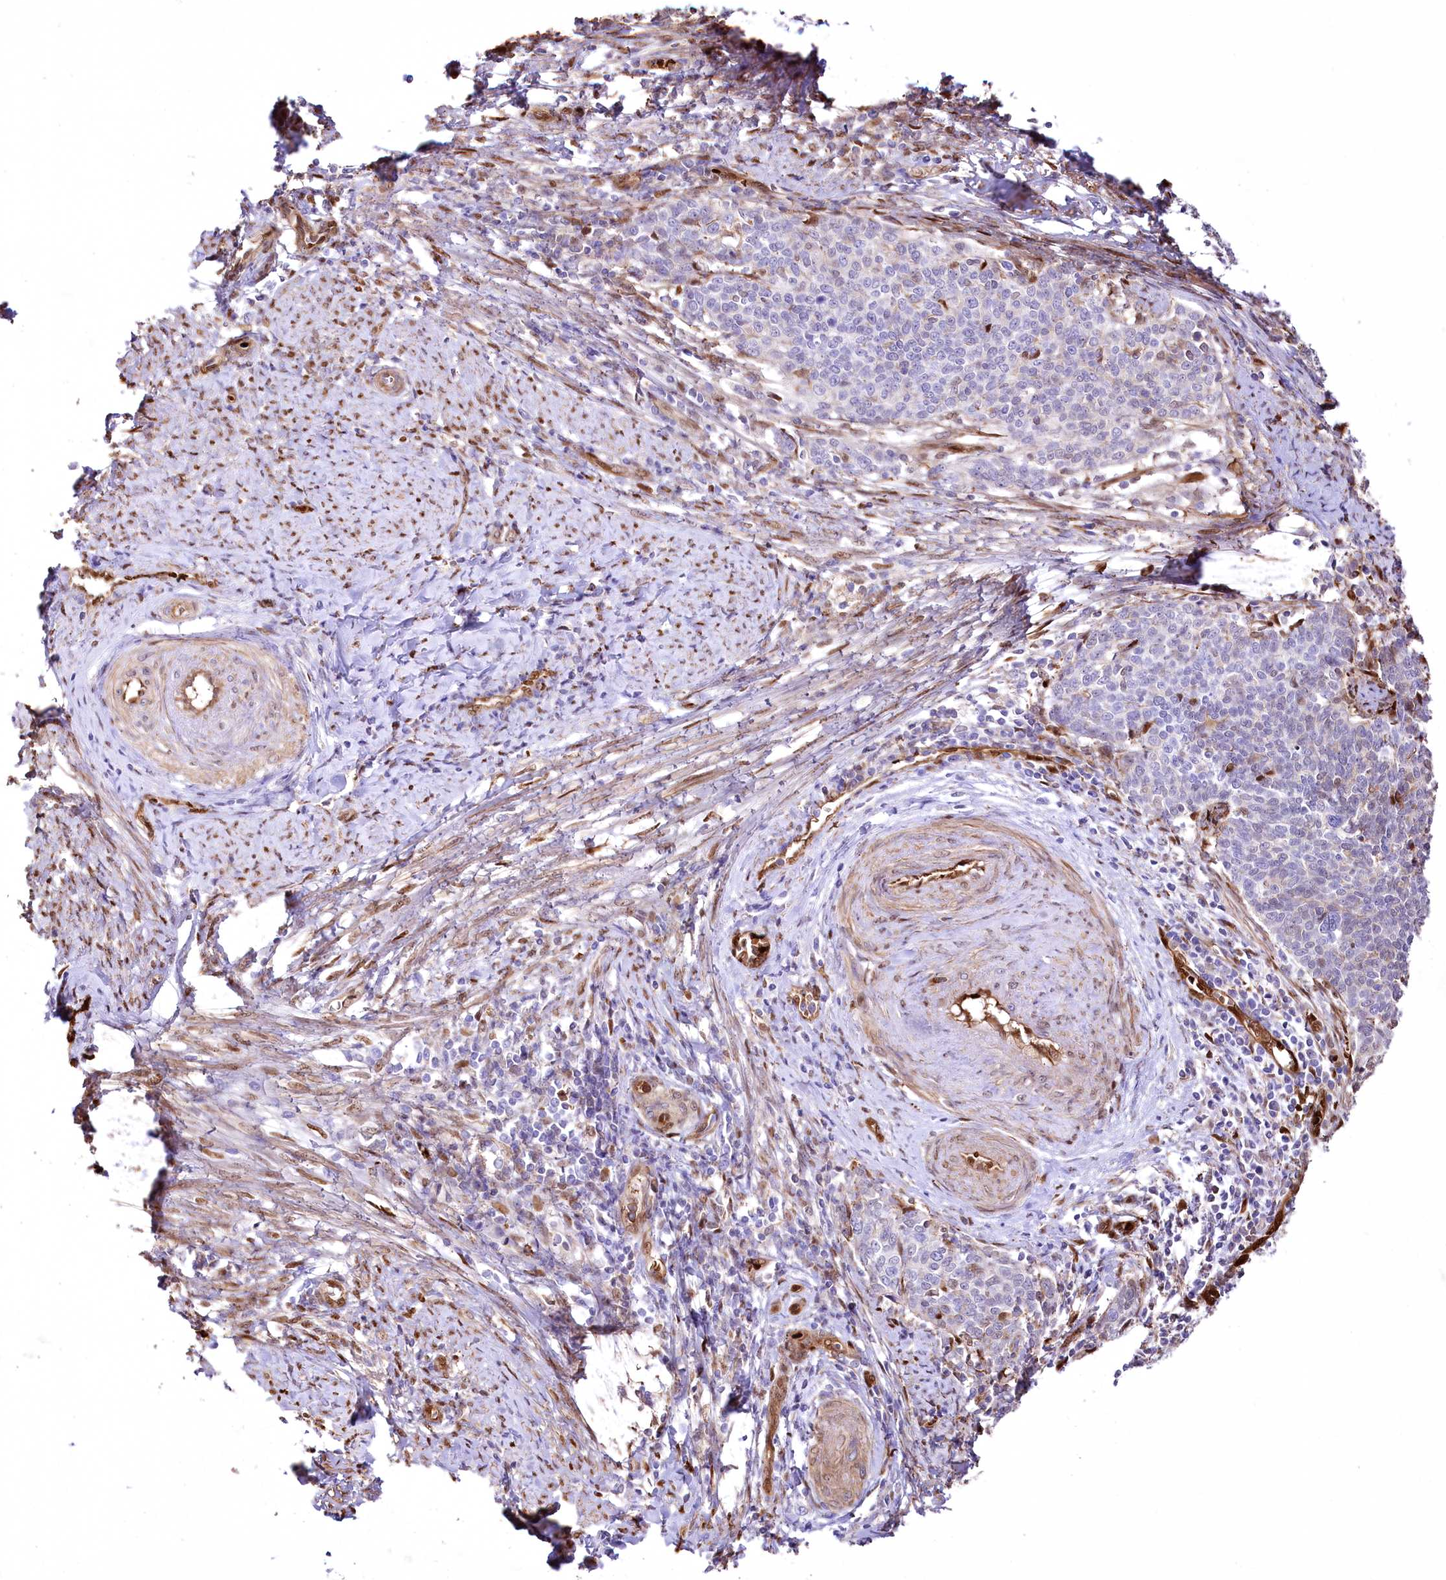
{"staining": {"intensity": "moderate", "quantity": "<25%", "location": "cytoplasmic/membranous"}, "tissue": "cervical cancer", "cell_type": "Tumor cells", "image_type": "cancer", "snomed": [{"axis": "morphology", "description": "Squamous cell carcinoma, NOS"}, {"axis": "topography", "description": "Cervix"}], "caption": "This is an image of immunohistochemistry staining of cervical cancer, which shows moderate expression in the cytoplasmic/membranous of tumor cells.", "gene": "PTMS", "patient": {"sex": "female", "age": 39}}